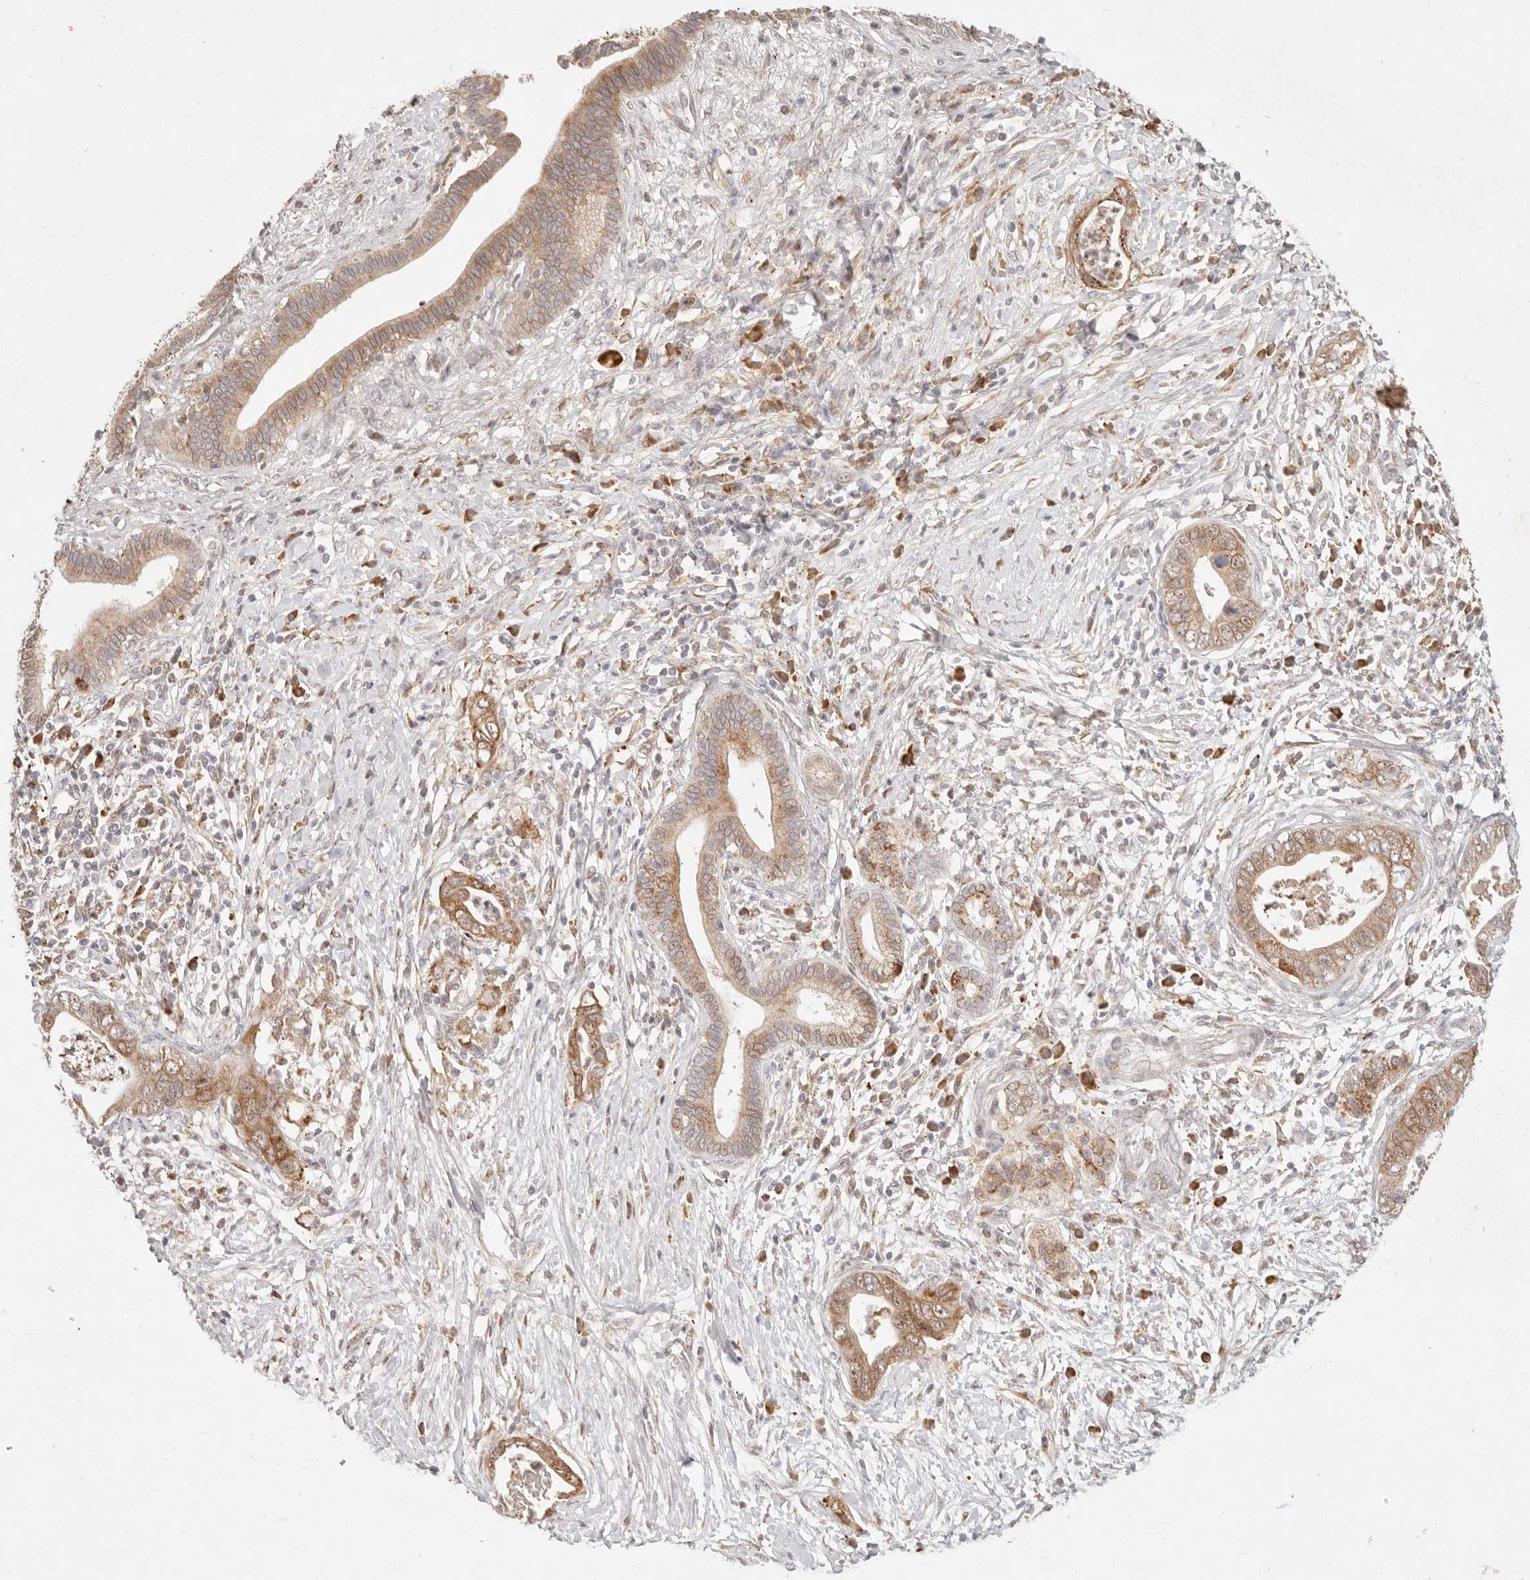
{"staining": {"intensity": "strong", "quantity": ">75%", "location": "cytoplasmic/membranous"}, "tissue": "pancreatic cancer", "cell_type": "Tumor cells", "image_type": "cancer", "snomed": [{"axis": "morphology", "description": "Adenocarcinoma, NOS"}, {"axis": "topography", "description": "Pancreas"}], "caption": "This histopathology image demonstrates IHC staining of pancreatic adenocarcinoma, with high strong cytoplasmic/membranous staining in approximately >75% of tumor cells.", "gene": "C1orf127", "patient": {"sex": "male", "age": 75}}